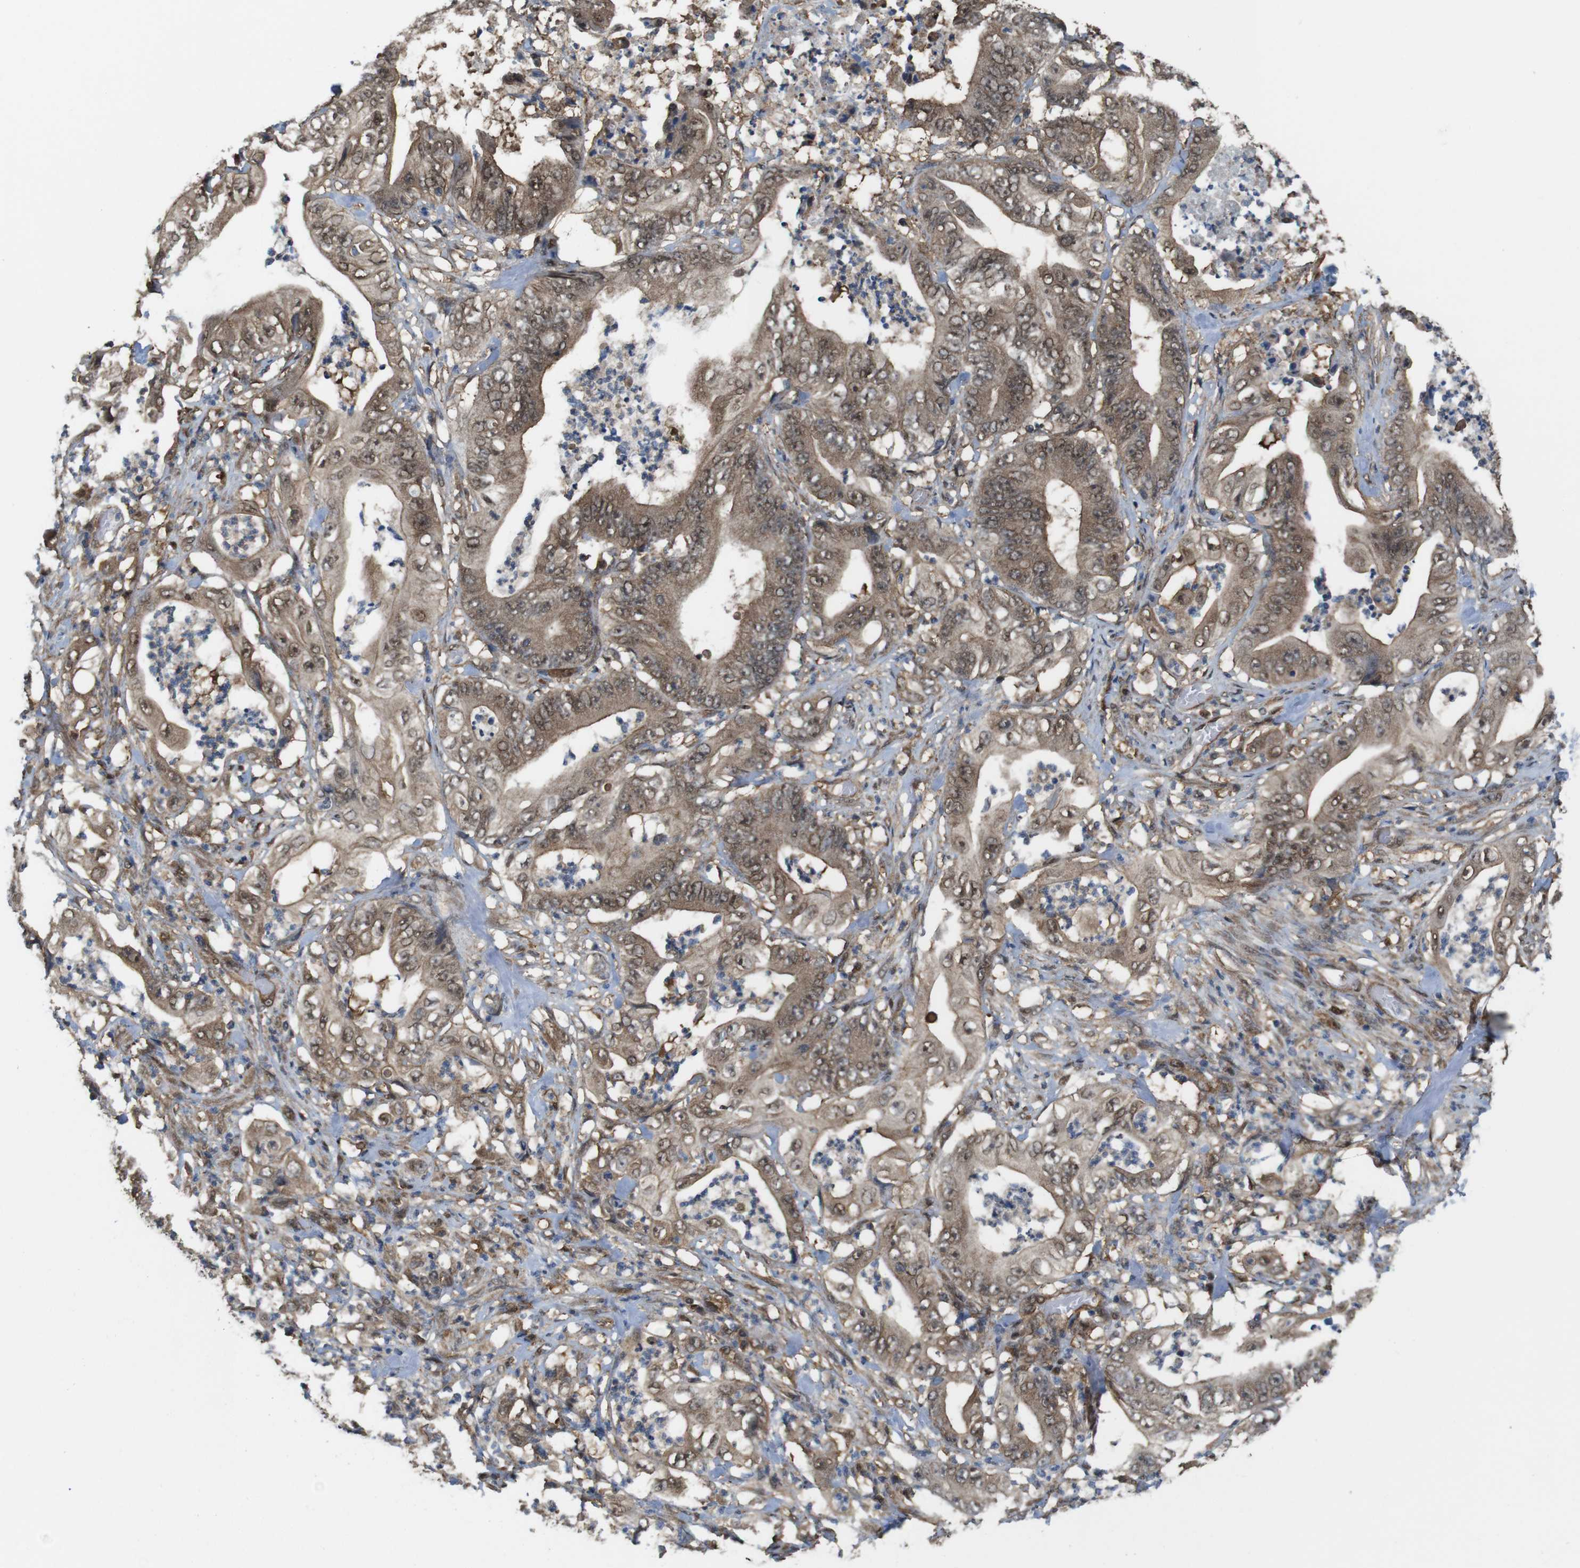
{"staining": {"intensity": "moderate", "quantity": ">75%", "location": "cytoplasmic/membranous"}, "tissue": "stomach cancer", "cell_type": "Tumor cells", "image_type": "cancer", "snomed": [{"axis": "morphology", "description": "Adenocarcinoma, NOS"}, {"axis": "topography", "description": "Stomach"}], "caption": "An immunohistochemistry (IHC) photomicrograph of neoplastic tissue is shown. Protein staining in brown labels moderate cytoplasmic/membranous positivity in stomach cancer (adenocarcinoma) within tumor cells.", "gene": "YWHAG", "patient": {"sex": "female", "age": 73}}